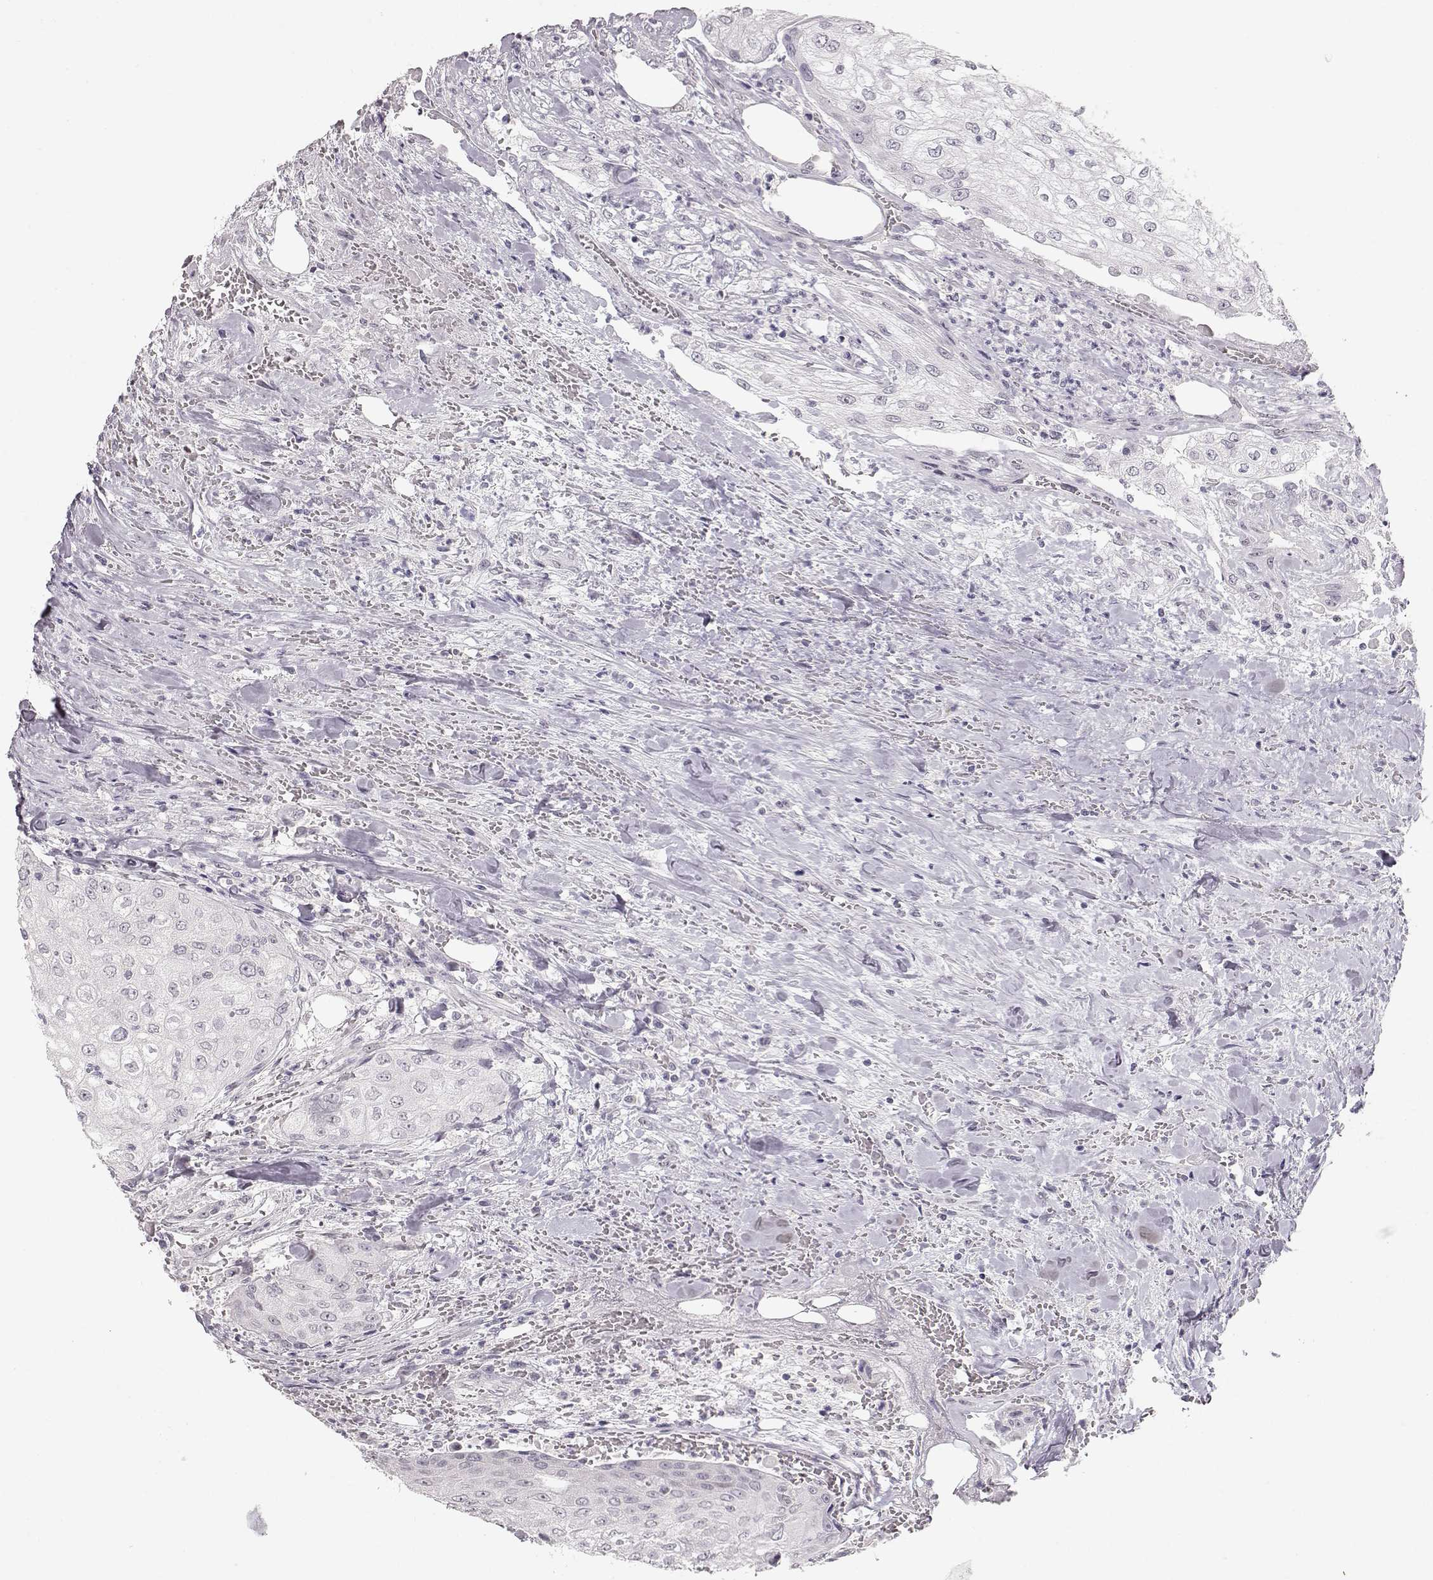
{"staining": {"intensity": "negative", "quantity": "none", "location": "none"}, "tissue": "urothelial cancer", "cell_type": "Tumor cells", "image_type": "cancer", "snomed": [{"axis": "morphology", "description": "Urothelial carcinoma, High grade"}, {"axis": "topography", "description": "Urinary bladder"}], "caption": "This is an immunohistochemistry (IHC) histopathology image of urothelial carcinoma (high-grade). There is no staining in tumor cells.", "gene": "FAM205A", "patient": {"sex": "male", "age": 62}}